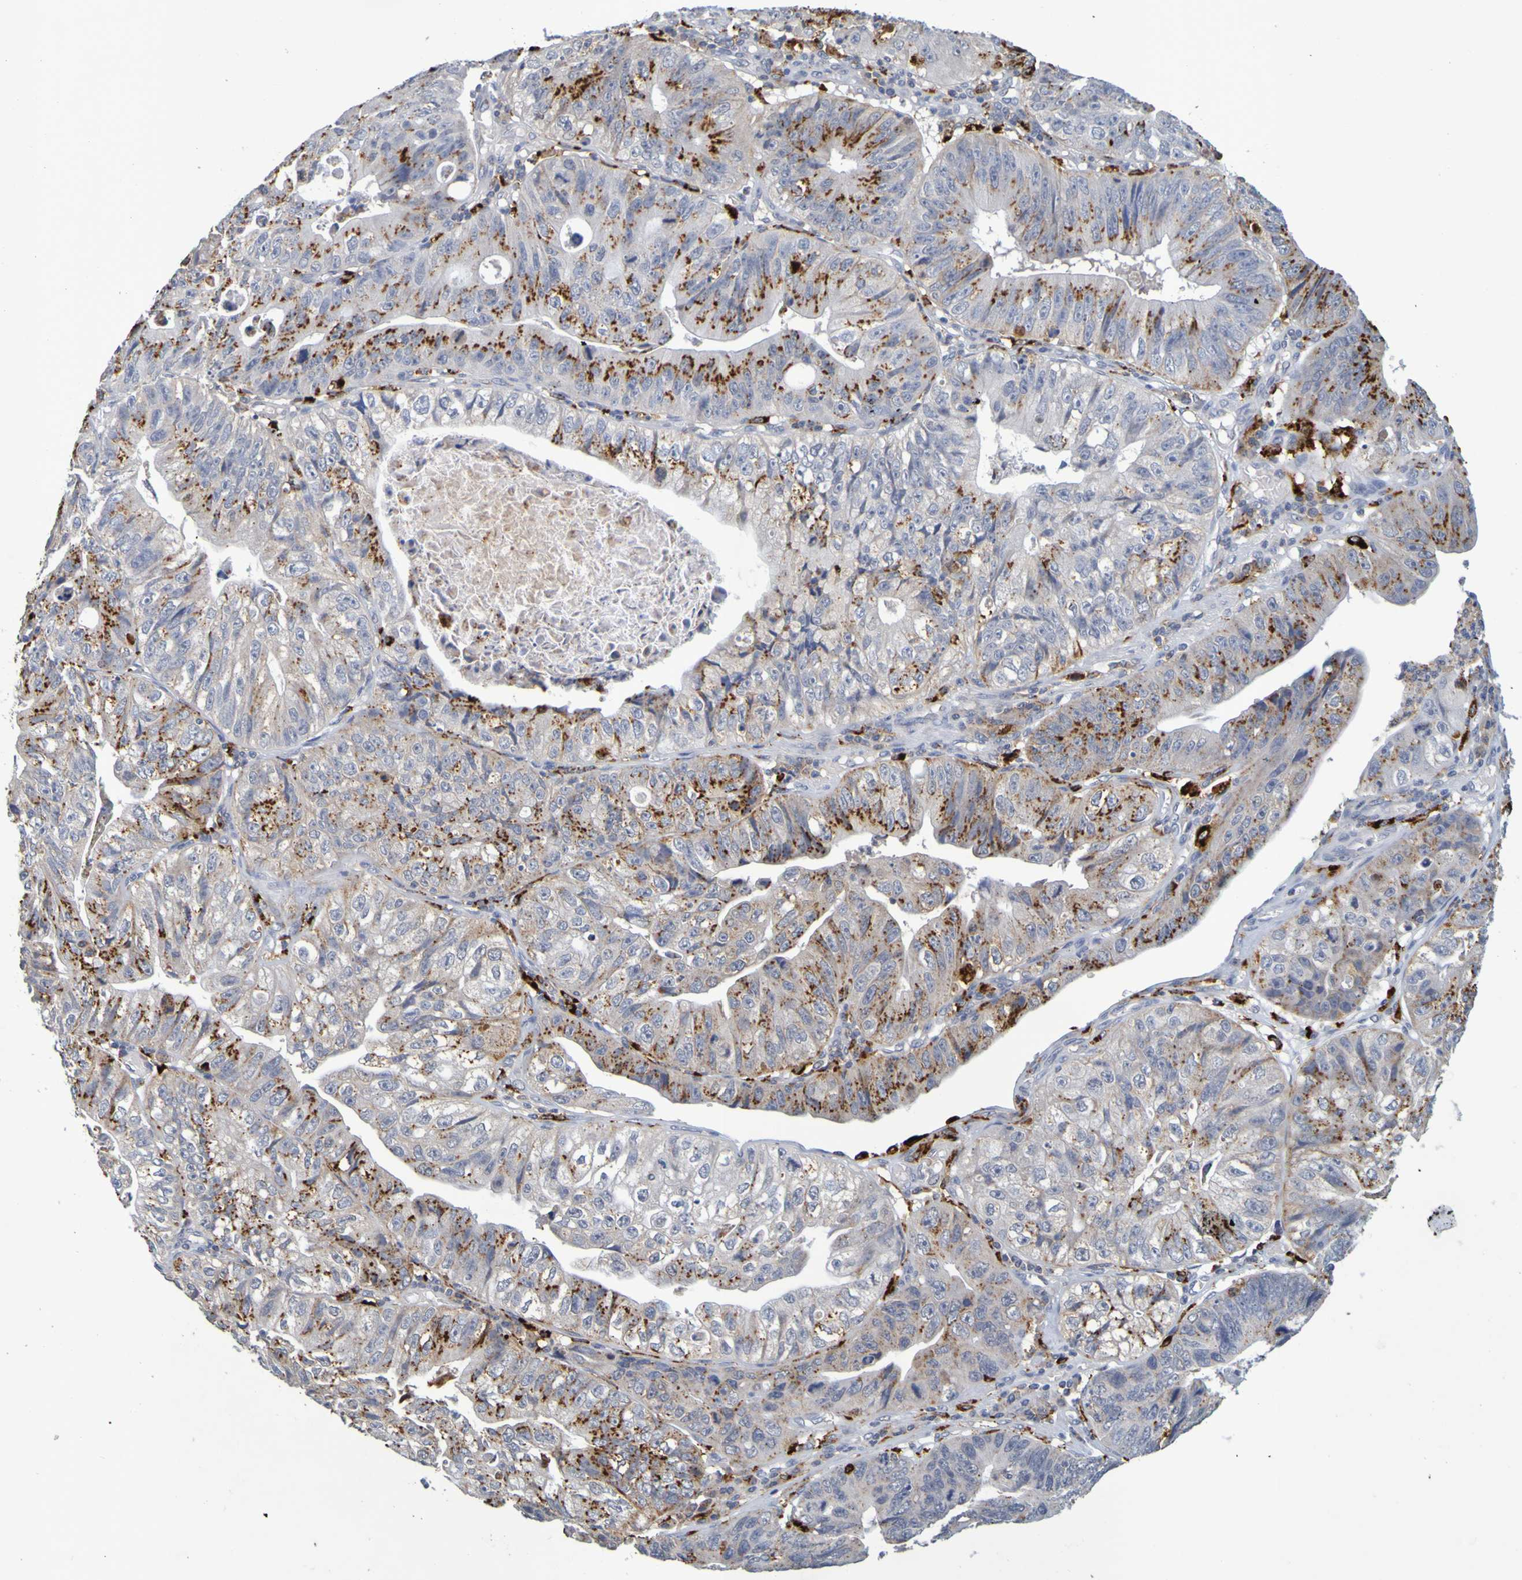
{"staining": {"intensity": "moderate", "quantity": "25%-75%", "location": "cytoplasmic/membranous"}, "tissue": "stomach cancer", "cell_type": "Tumor cells", "image_type": "cancer", "snomed": [{"axis": "morphology", "description": "Adenocarcinoma, NOS"}, {"axis": "topography", "description": "Stomach"}], "caption": "Immunohistochemistry staining of stomach cancer (adenocarcinoma), which reveals medium levels of moderate cytoplasmic/membranous staining in approximately 25%-75% of tumor cells indicating moderate cytoplasmic/membranous protein positivity. The staining was performed using DAB (3,3'-diaminobenzidine) (brown) for protein detection and nuclei were counterstained in hematoxylin (blue).", "gene": "TPH1", "patient": {"sex": "male", "age": 59}}